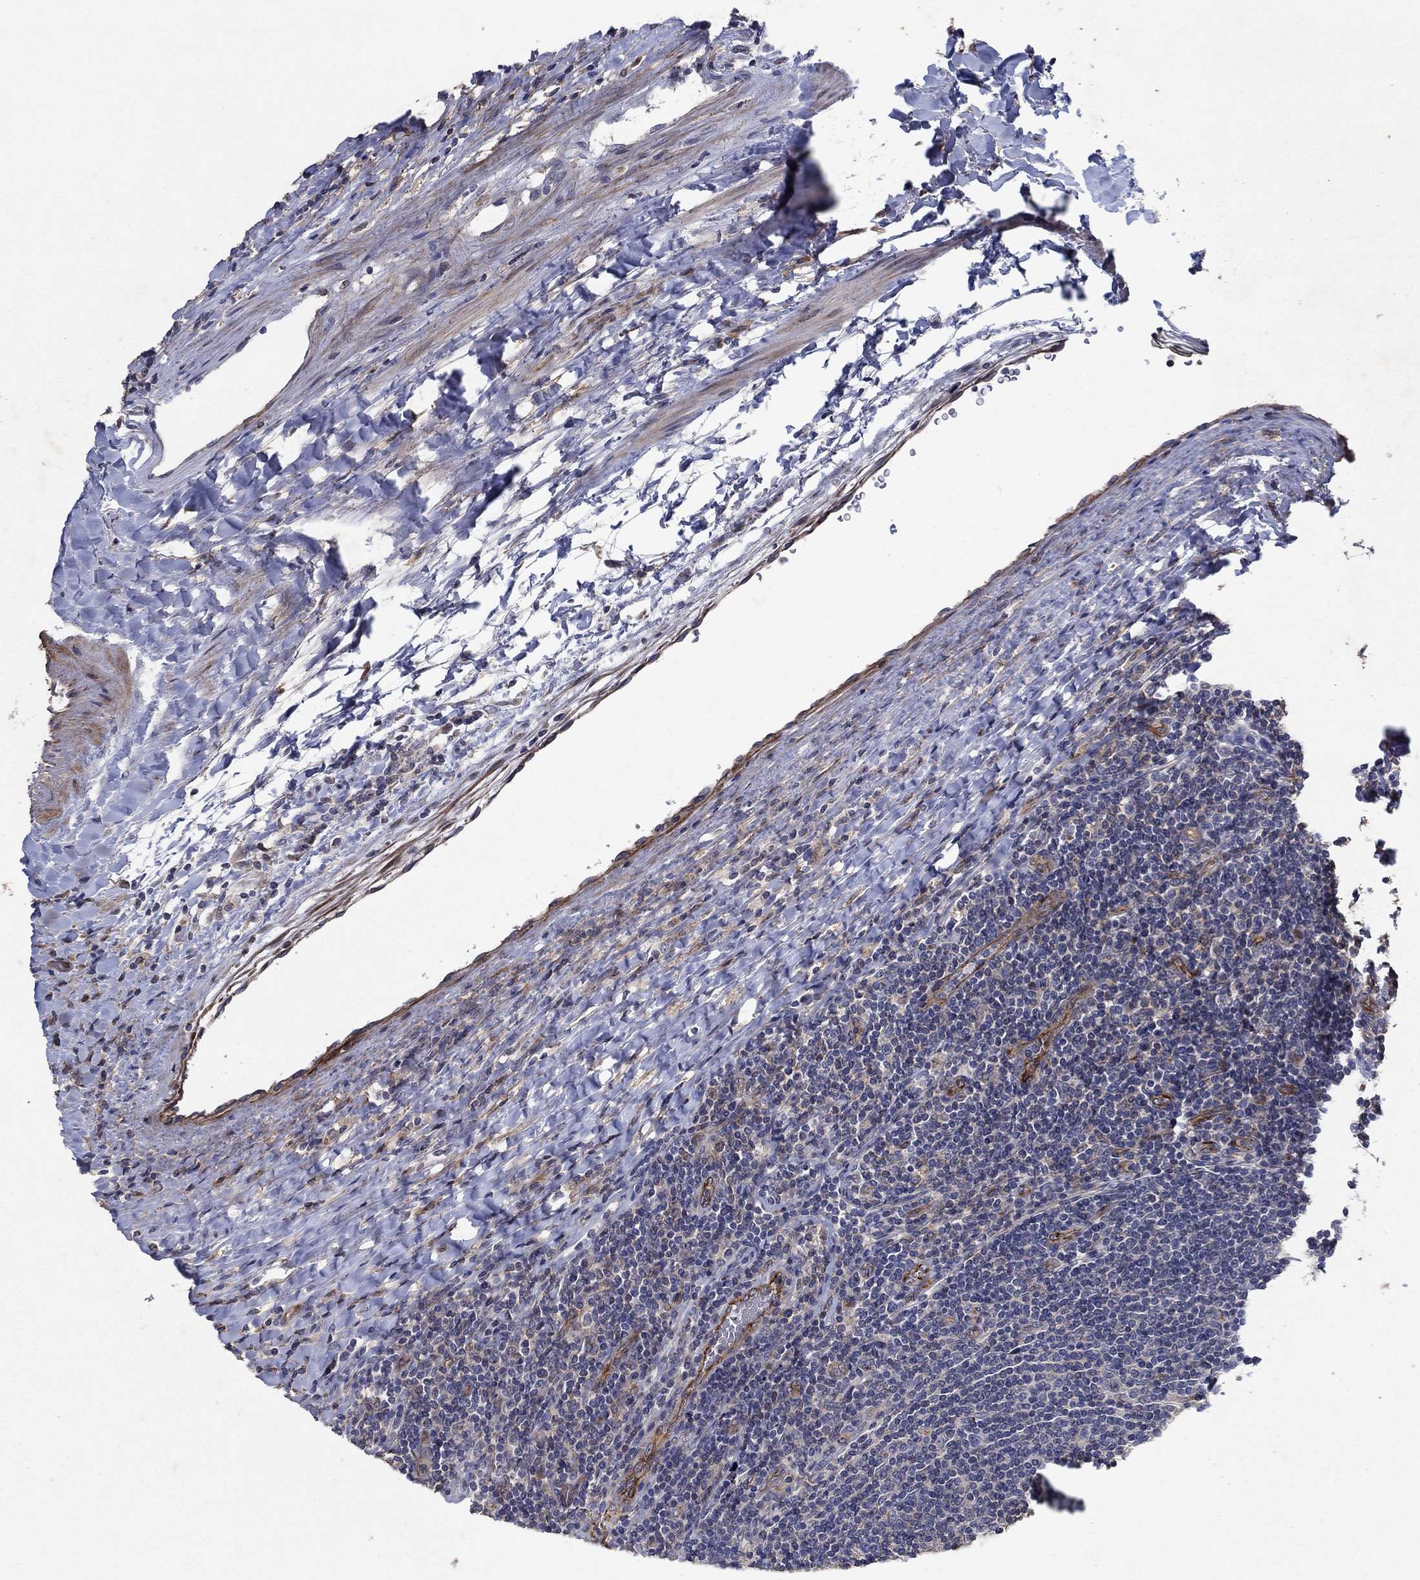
{"staining": {"intensity": "negative", "quantity": "none", "location": "none"}, "tissue": "lymphoma", "cell_type": "Tumor cells", "image_type": "cancer", "snomed": [{"axis": "morphology", "description": "Hodgkin's disease, NOS"}, {"axis": "topography", "description": "Lymph node"}], "caption": "Immunohistochemistry (IHC) histopathology image of Hodgkin's disease stained for a protein (brown), which demonstrates no expression in tumor cells.", "gene": "FRG1", "patient": {"sex": "male", "age": 40}}